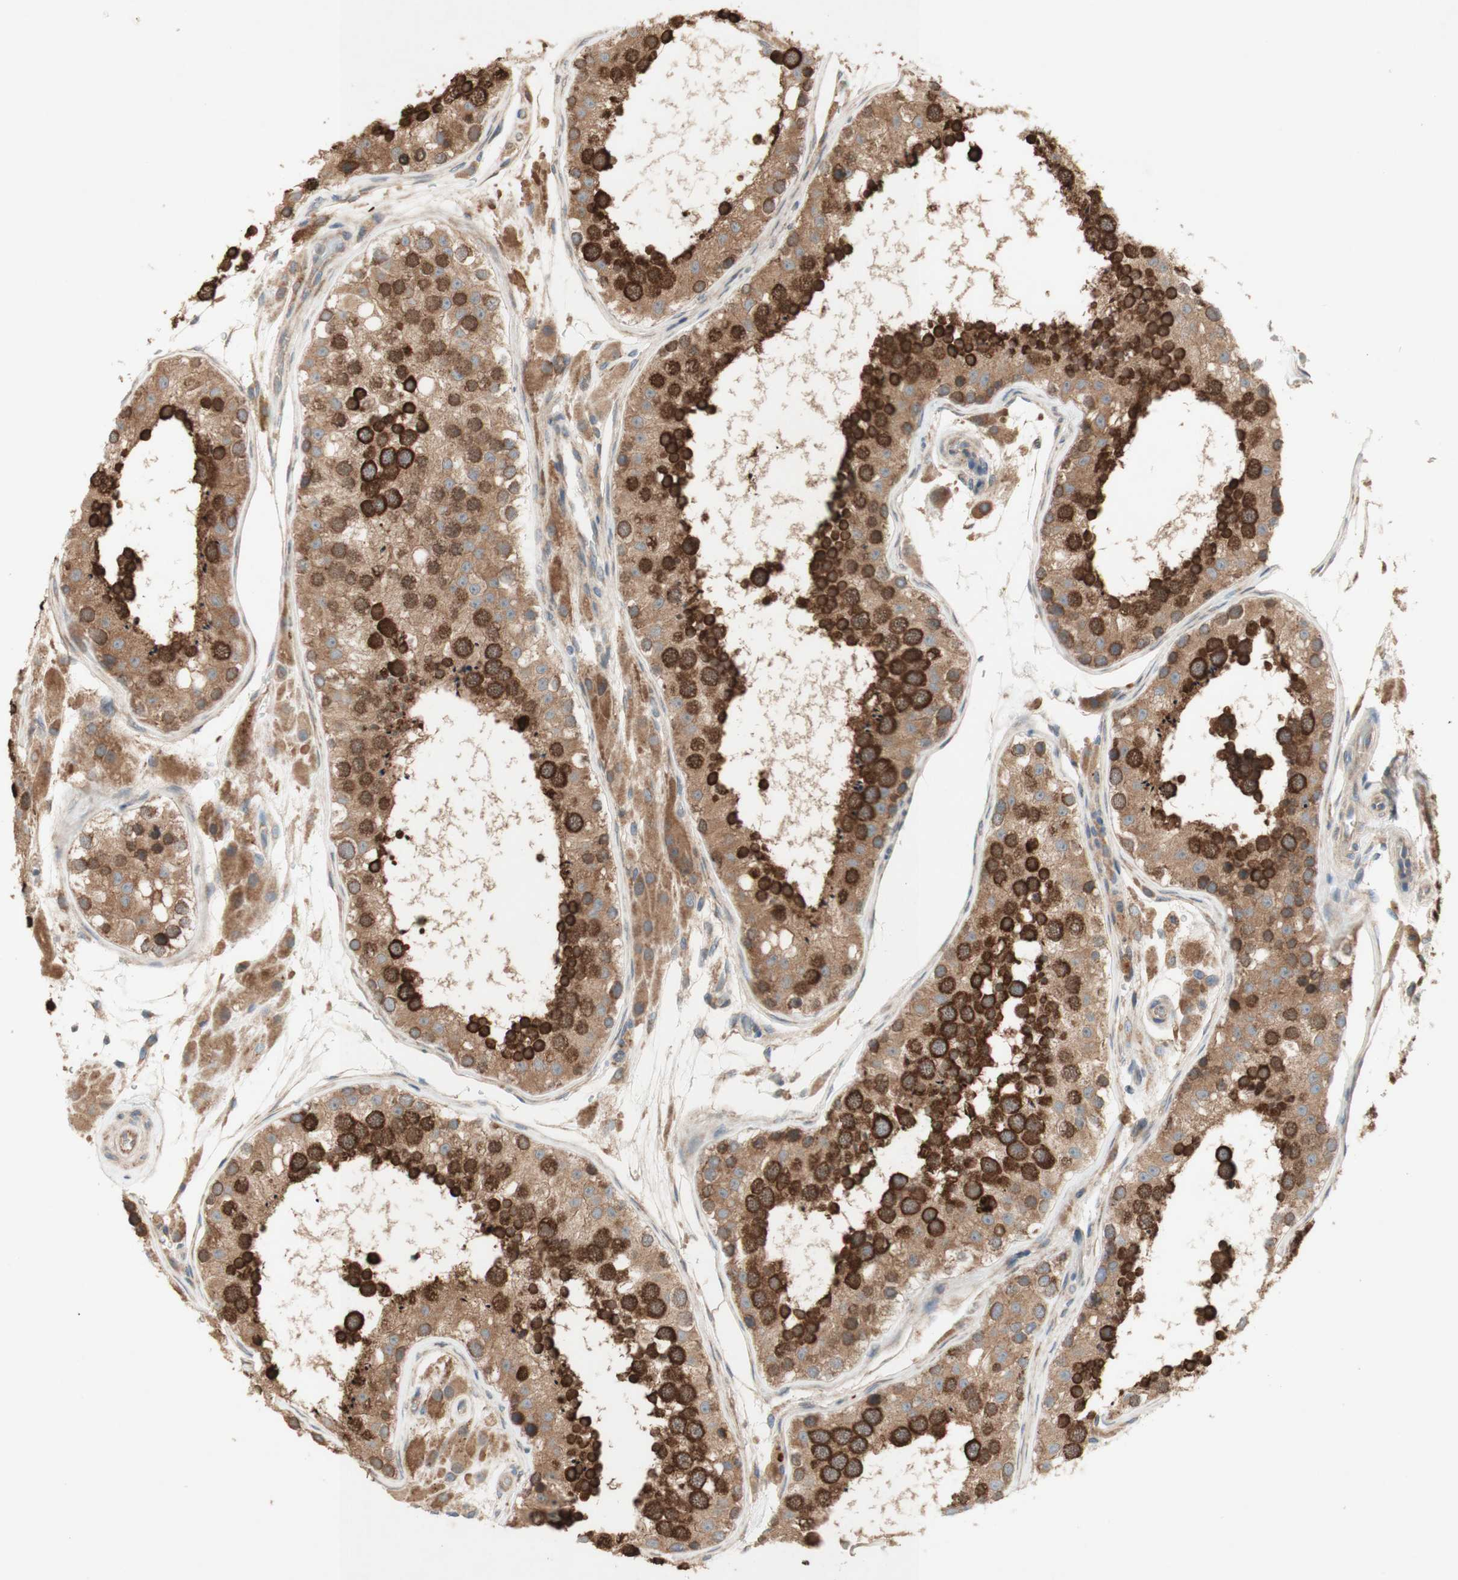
{"staining": {"intensity": "strong", "quantity": ">75%", "location": "cytoplasmic/membranous"}, "tissue": "testis", "cell_type": "Cells in seminiferous ducts", "image_type": "normal", "snomed": [{"axis": "morphology", "description": "Normal tissue, NOS"}, {"axis": "topography", "description": "Testis"}], "caption": "Protein analysis of normal testis demonstrates strong cytoplasmic/membranous positivity in about >75% of cells in seminiferous ducts.", "gene": "SOCS2", "patient": {"sex": "male", "age": 26}}